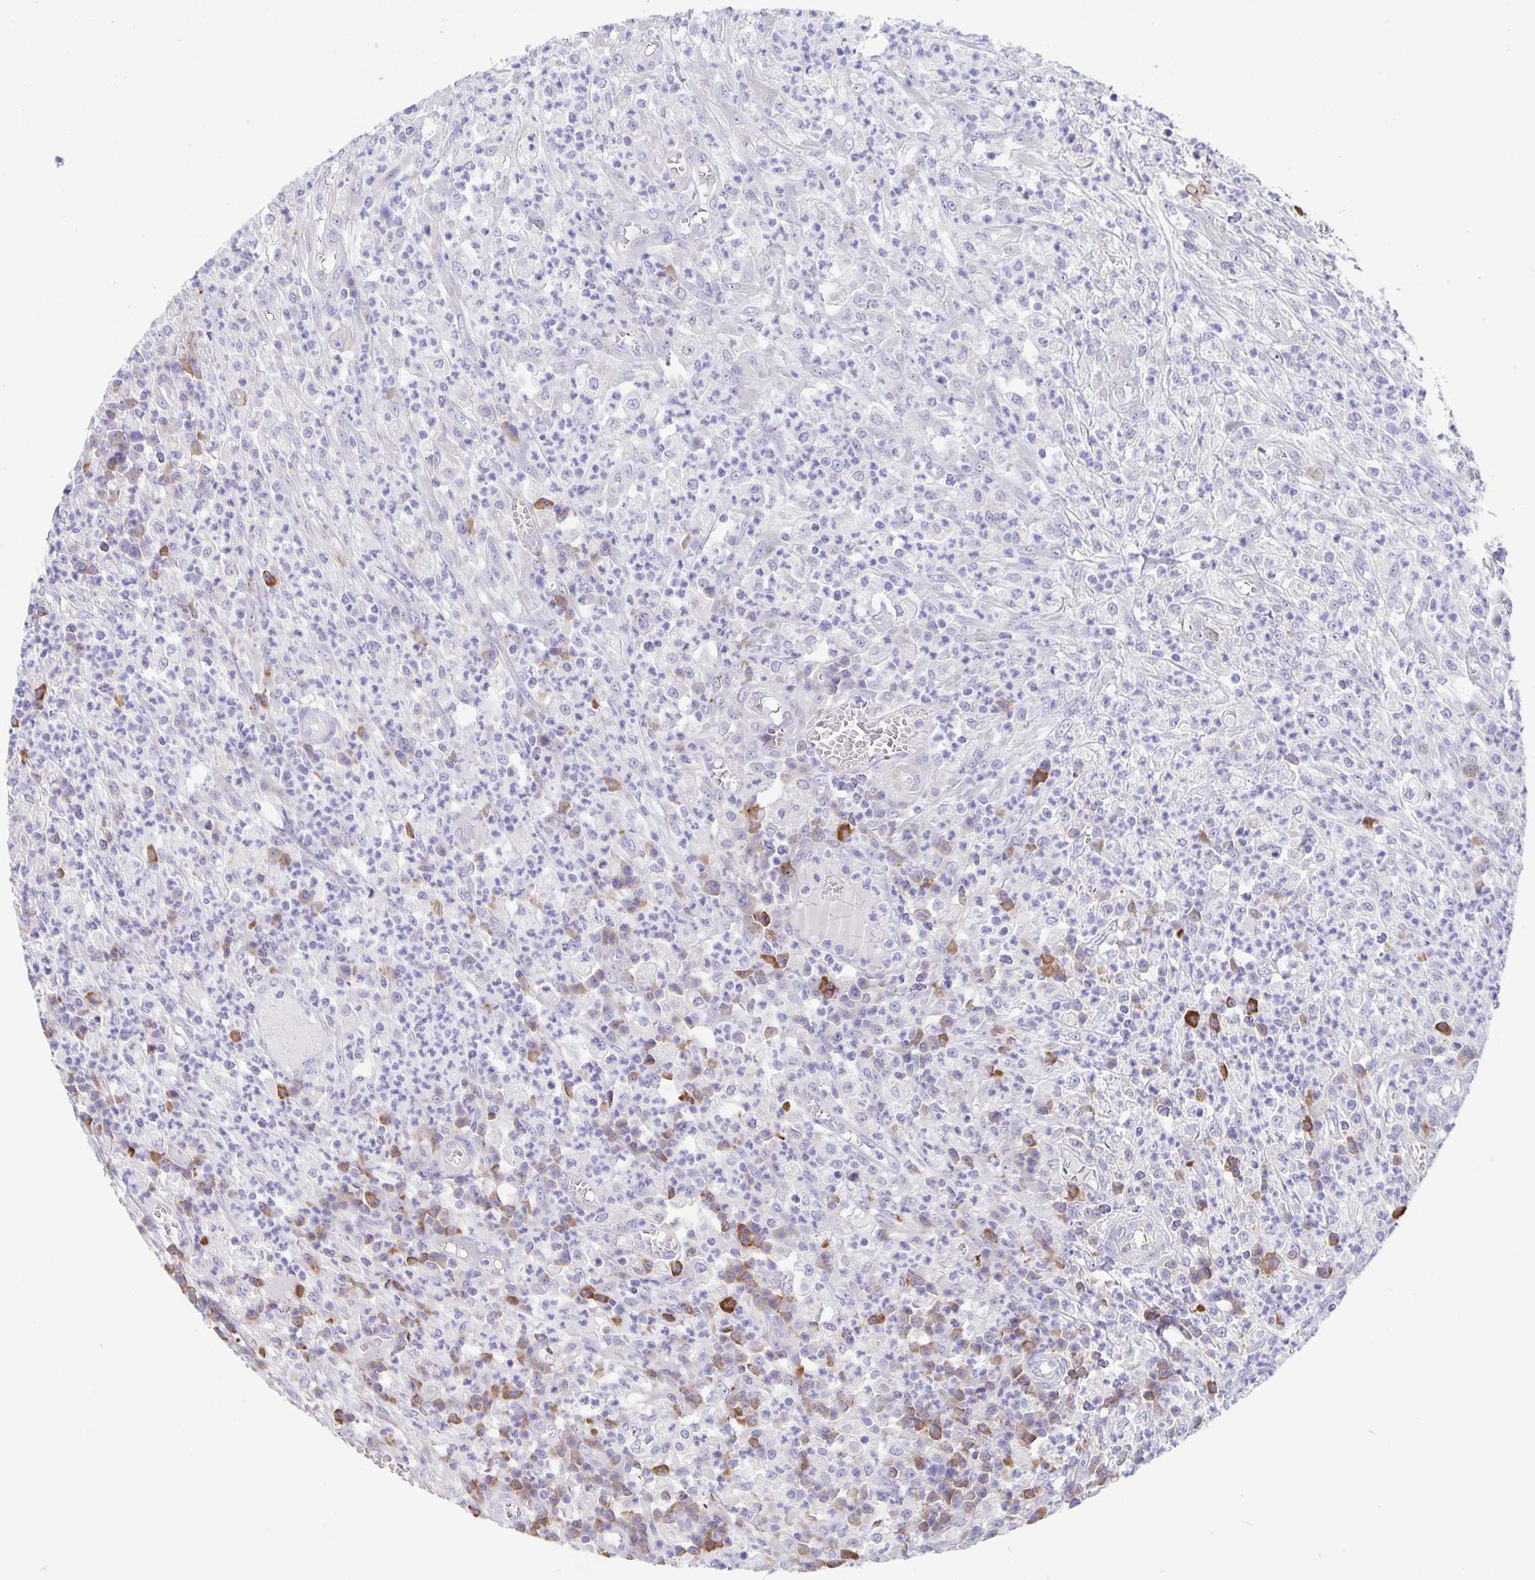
{"staining": {"intensity": "negative", "quantity": "none", "location": "none"}, "tissue": "colorectal cancer", "cell_type": "Tumor cells", "image_type": "cancer", "snomed": [{"axis": "morphology", "description": "Normal tissue, NOS"}, {"axis": "morphology", "description": "Adenocarcinoma, NOS"}, {"axis": "topography", "description": "Colon"}], "caption": "DAB immunohistochemical staining of human colorectal cancer shows no significant staining in tumor cells.", "gene": "ERMN", "patient": {"sex": "male", "age": 65}}